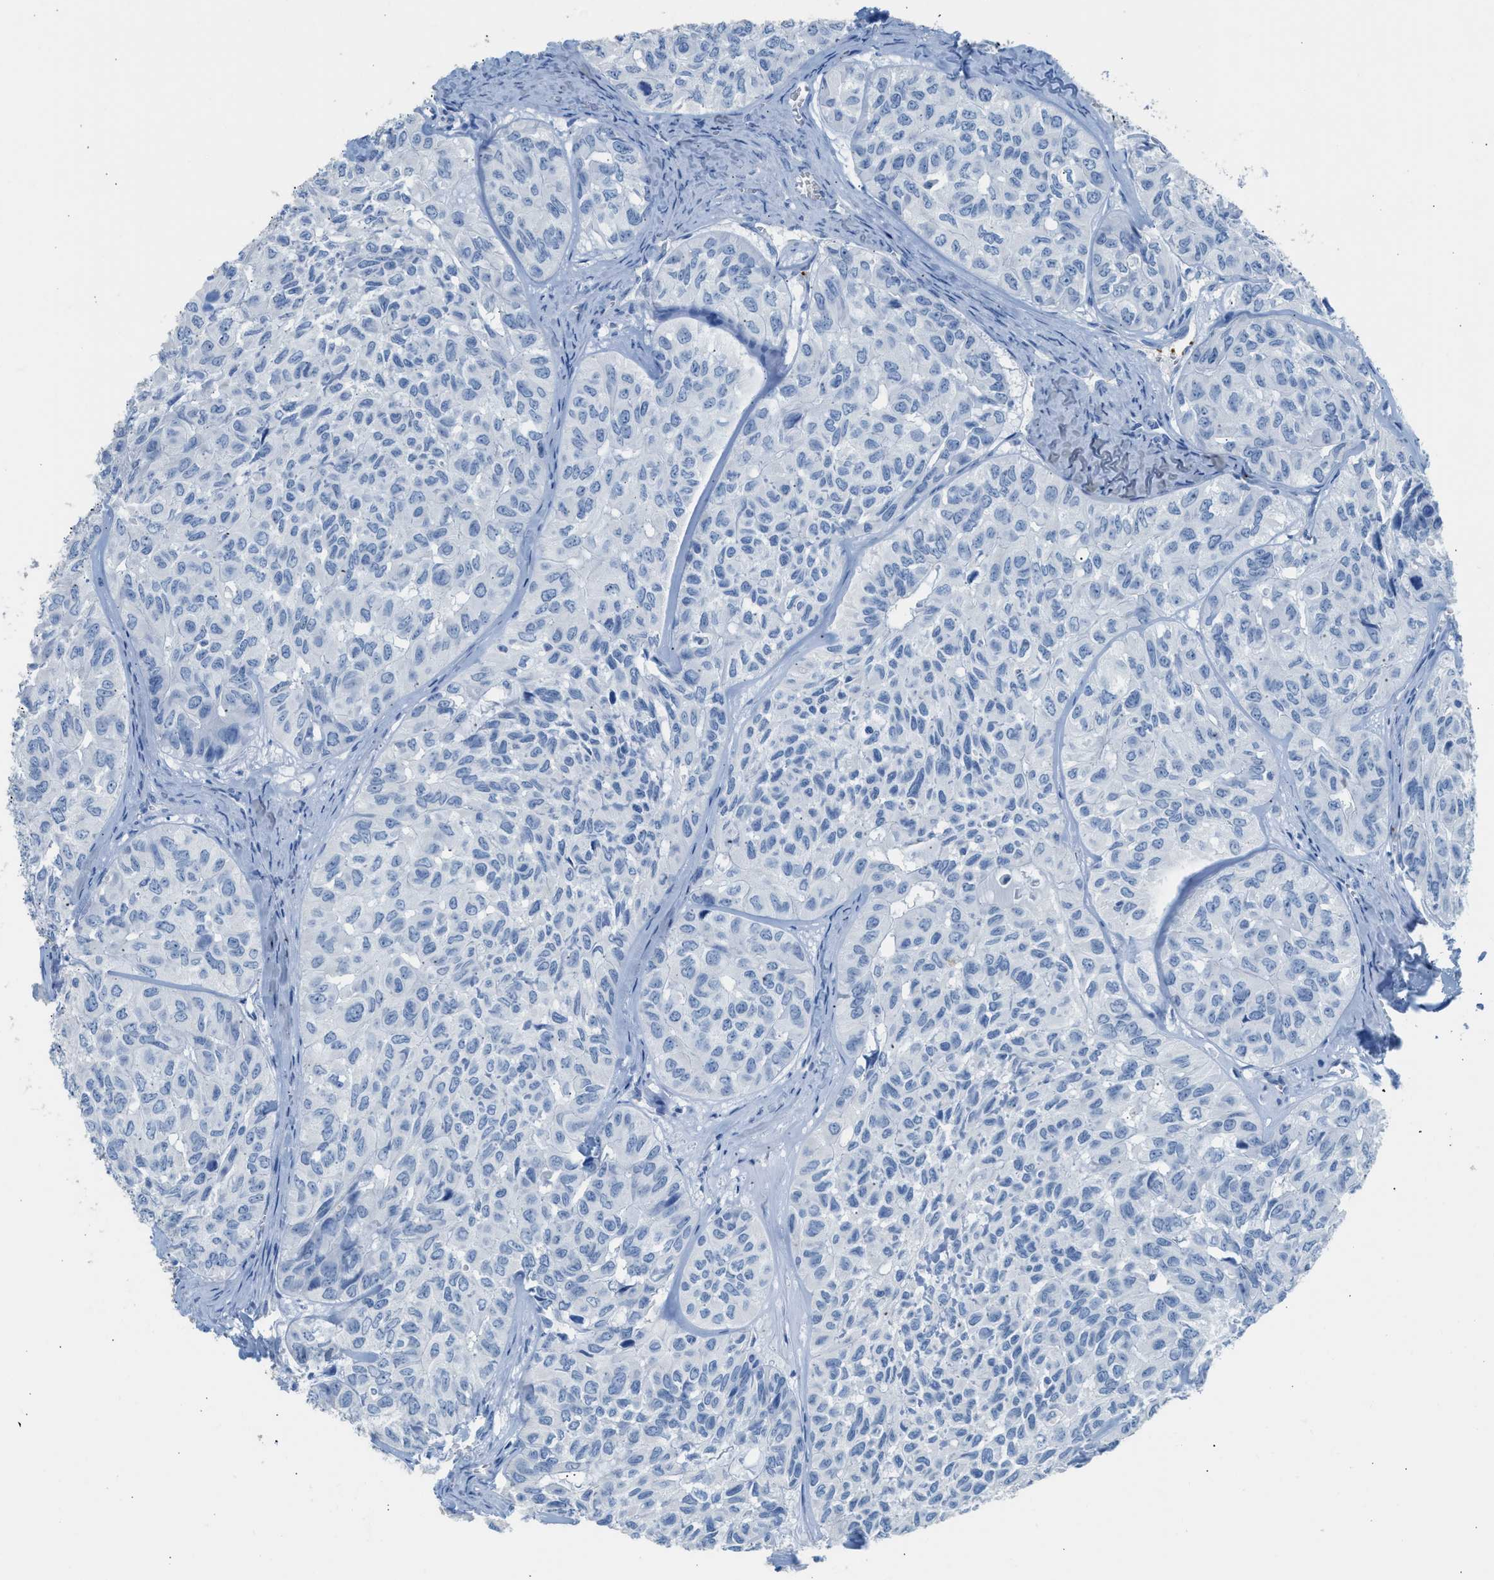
{"staining": {"intensity": "negative", "quantity": "none", "location": "none"}, "tissue": "head and neck cancer", "cell_type": "Tumor cells", "image_type": "cancer", "snomed": [{"axis": "morphology", "description": "Adenocarcinoma, NOS"}, {"axis": "topography", "description": "Salivary gland, NOS"}, {"axis": "topography", "description": "Head-Neck"}], "caption": "Micrograph shows no significant protein positivity in tumor cells of head and neck adenocarcinoma. (Immunohistochemistry (ihc), brightfield microscopy, high magnification).", "gene": "FAIM2", "patient": {"sex": "female", "age": 76}}